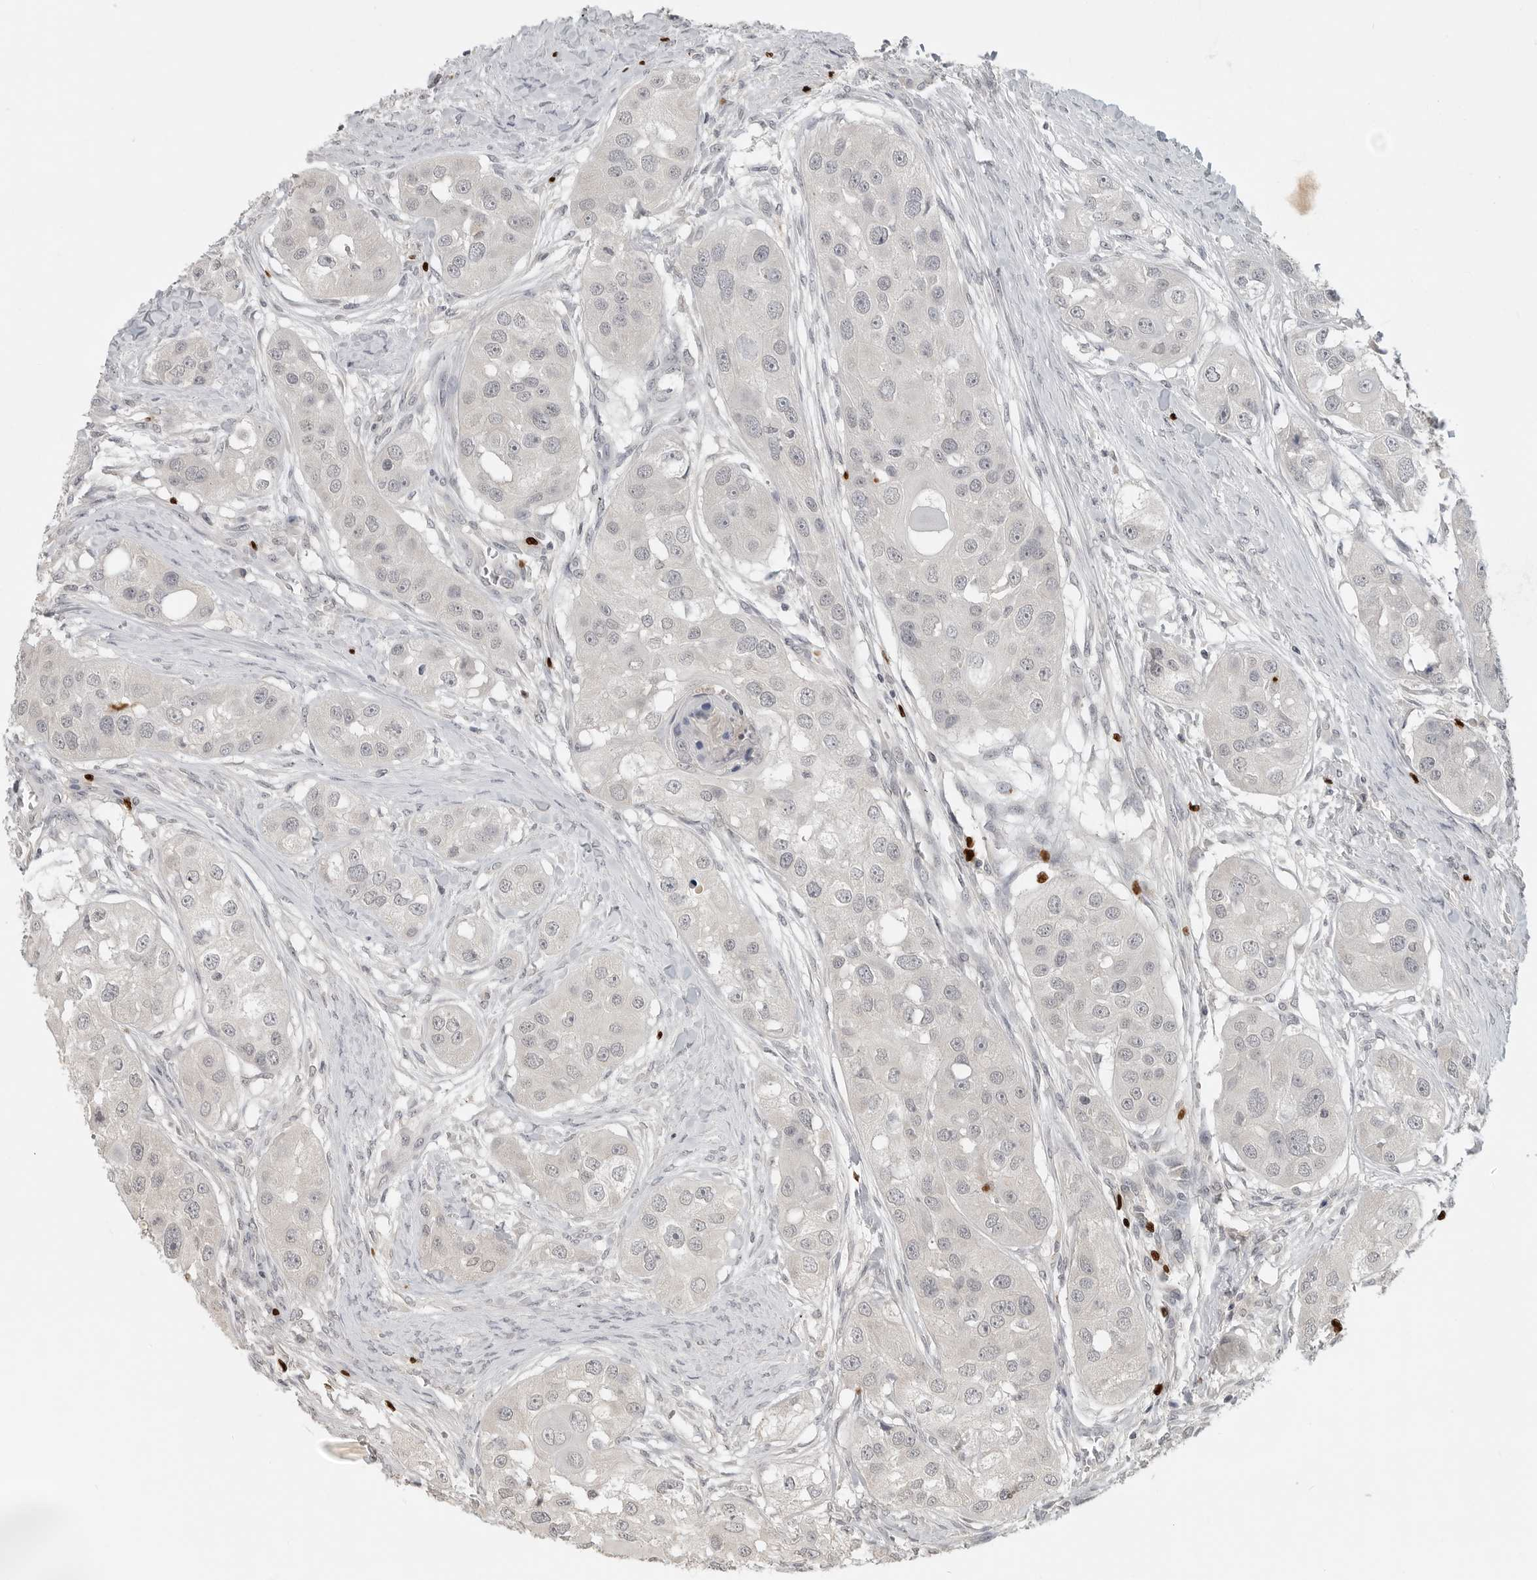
{"staining": {"intensity": "negative", "quantity": "none", "location": "none"}, "tissue": "head and neck cancer", "cell_type": "Tumor cells", "image_type": "cancer", "snomed": [{"axis": "morphology", "description": "Normal tissue, NOS"}, {"axis": "morphology", "description": "Squamous cell carcinoma, NOS"}, {"axis": "topography", "description": "Skeletal muscle"}, {"axis": "topography", "description": "Head-Neck"}], "caption": "Tumor cells are negative for brown protein staining in head and neck cancer (squamous cell carcinoma).", "gene": "FOXP3", "patient": {"sex": "male", "age": 51}}